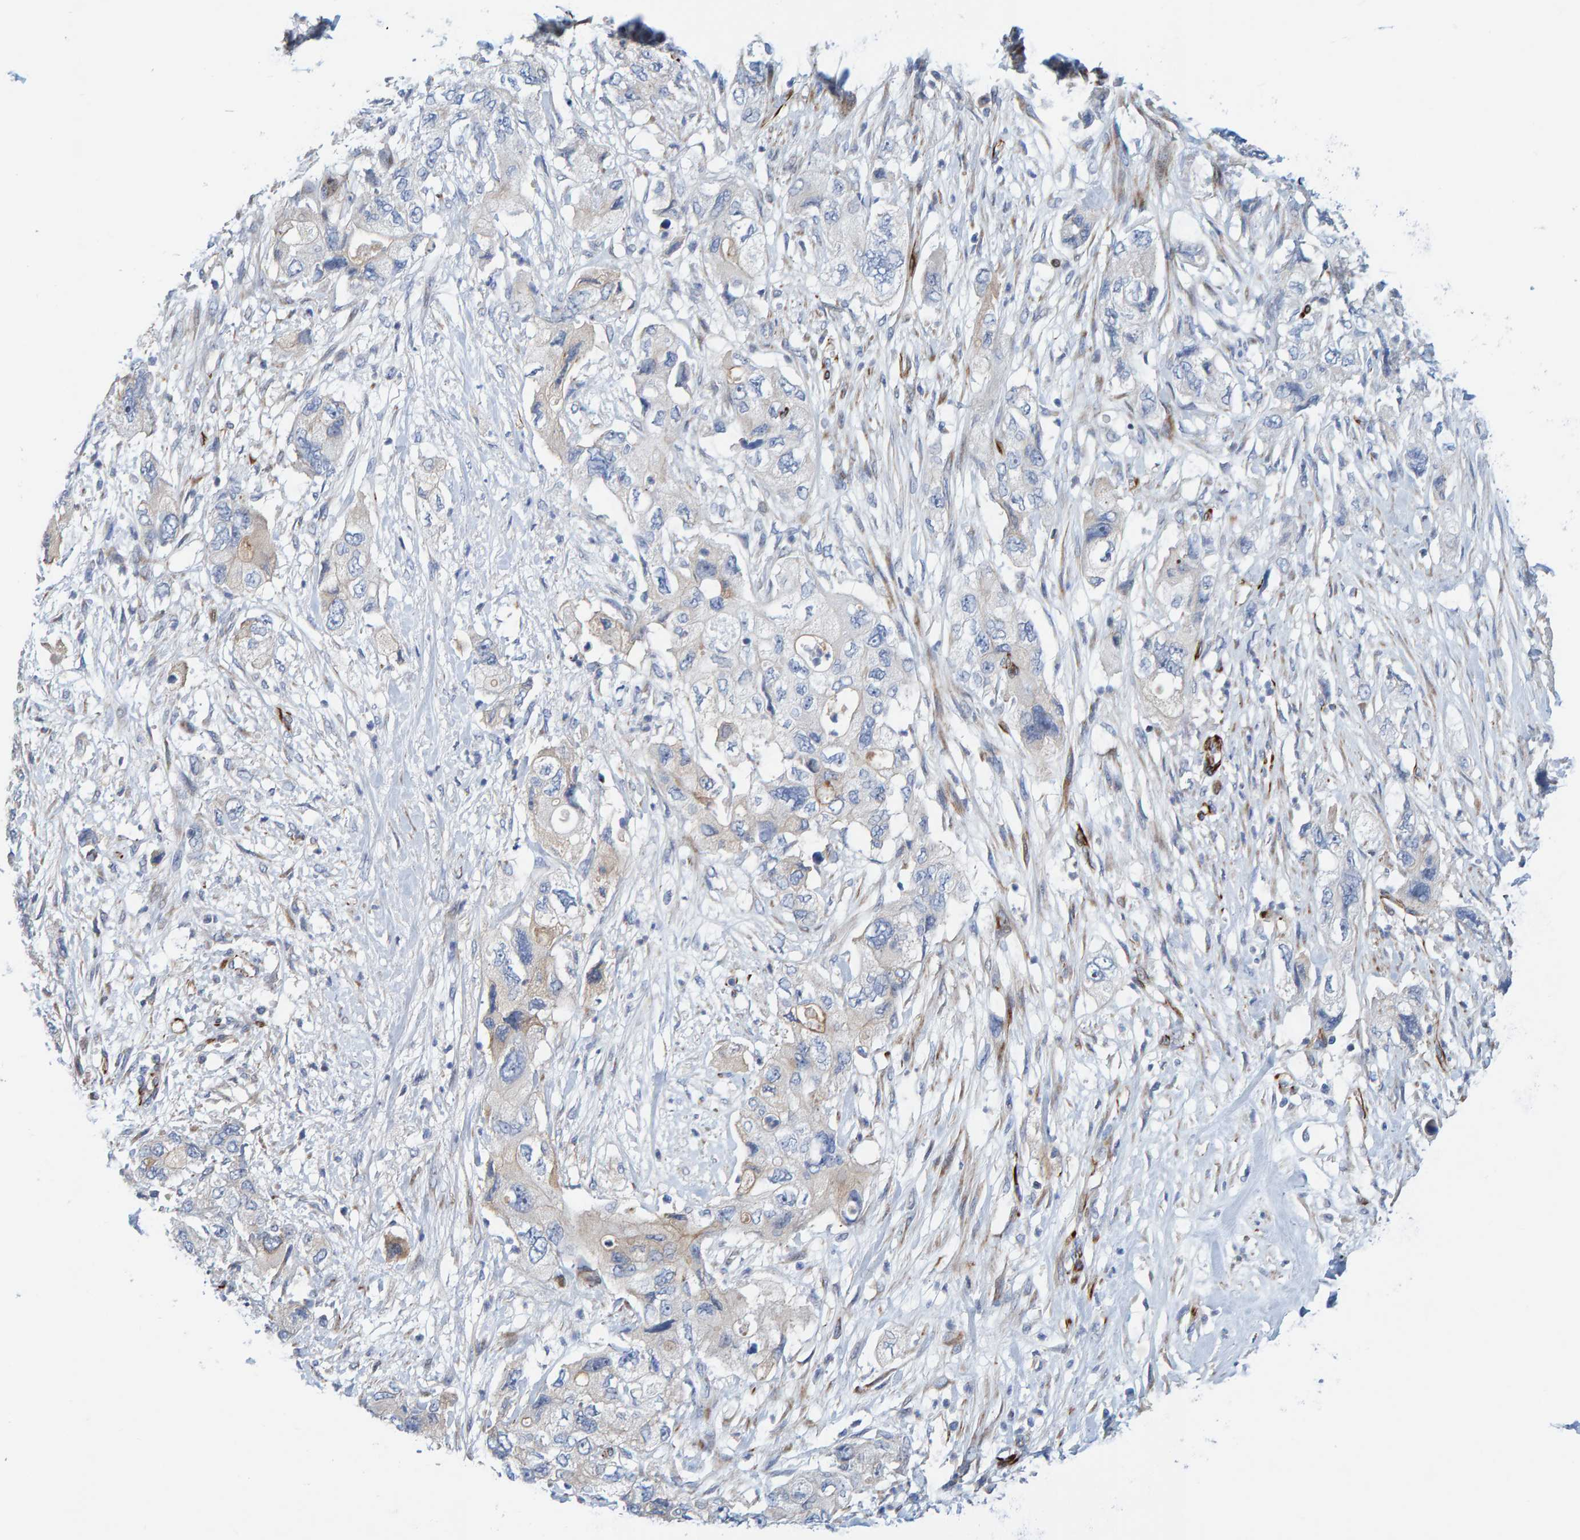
{"staining": {"intensity": "negative", "quantity": "none", "location": "none"}, "tissue": "pancreatic cancer", "cell_type": "Tumor cells", "image_type": "cancer", "snomed": [{"axis": "morphology", "description": "Adenocarcinoma, NOS"}, {"axis": "topography", "description": "Pancreas"}], "caption": "Tumor cells are negative for protein expression in human adenocarcinoma (pancreatic).", "gene": "POLG2", "patient": {"sex": "female", "age": 73}}